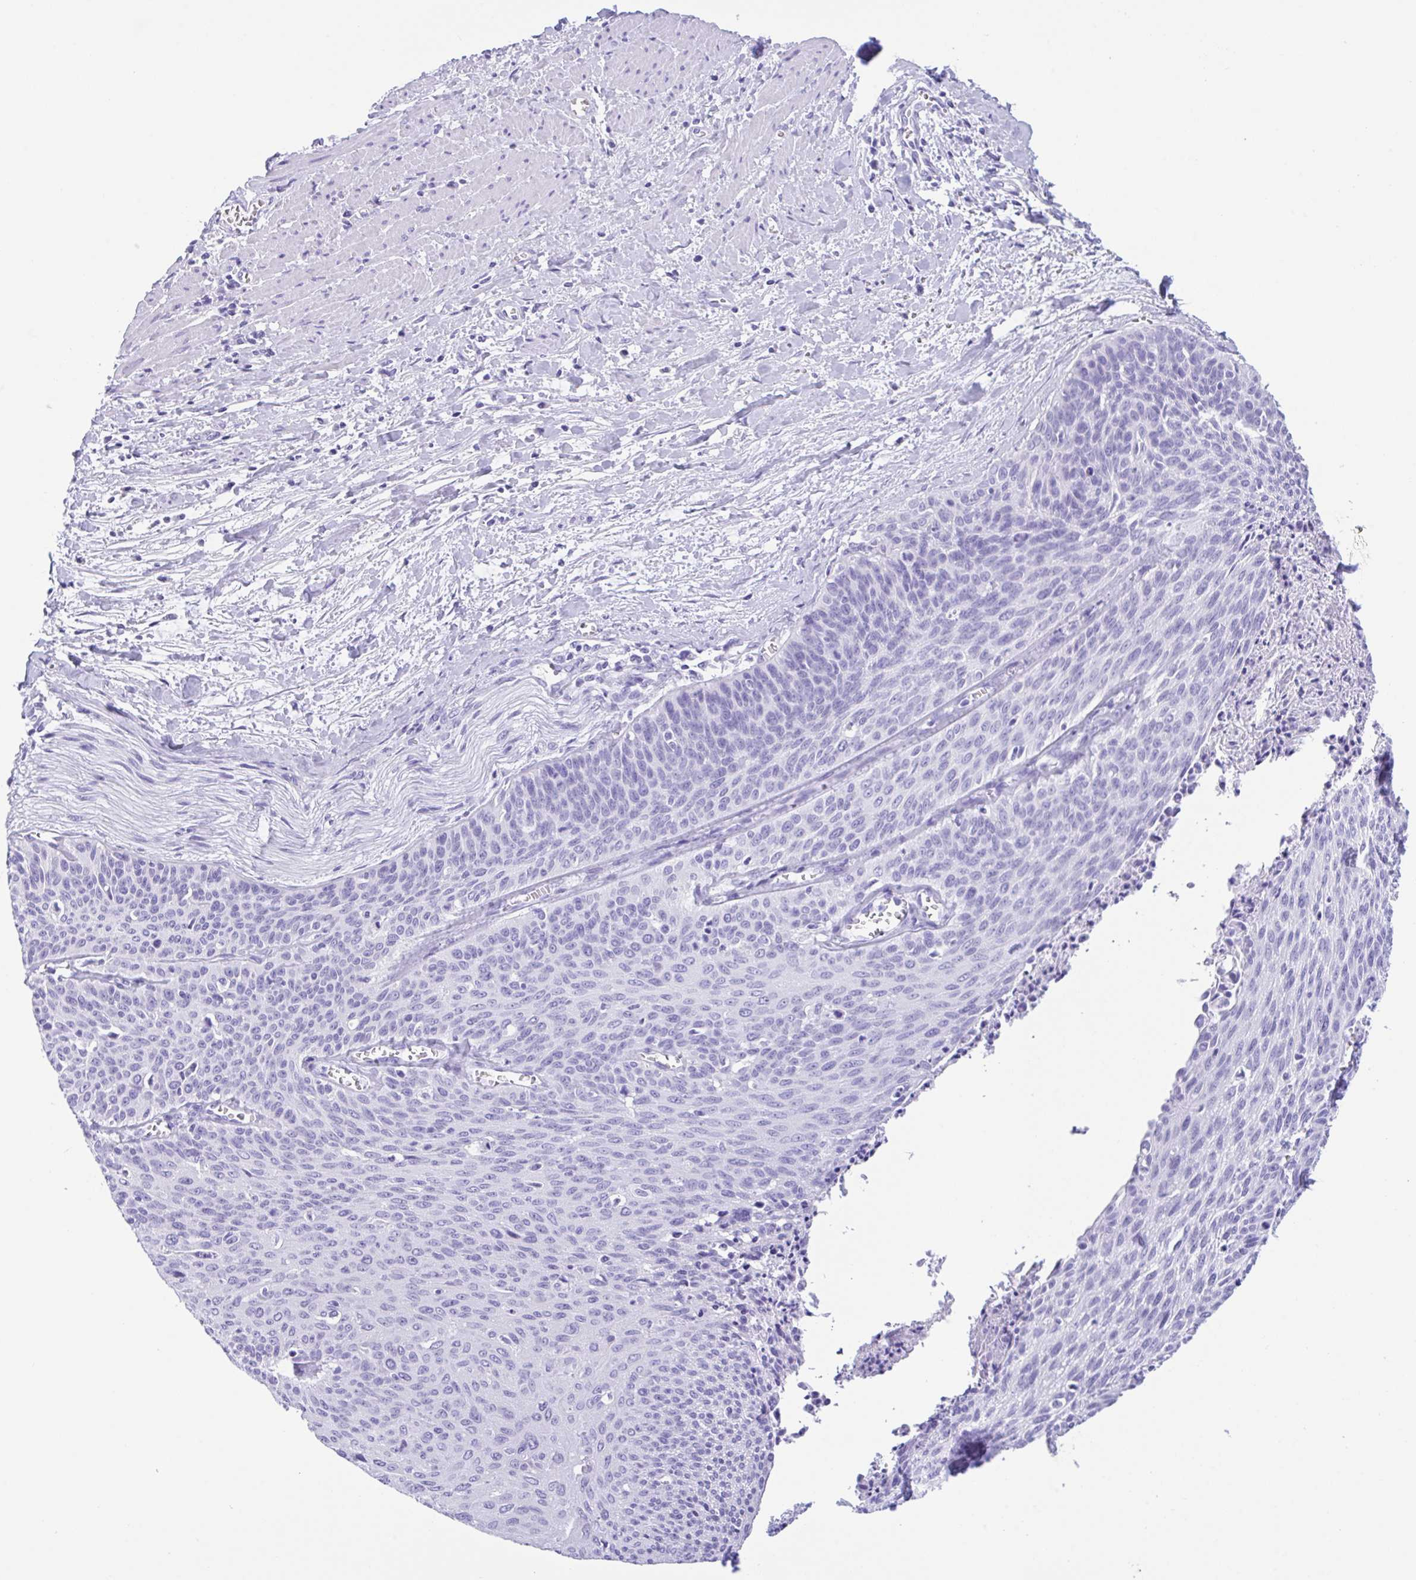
{"staining": {"intensity": "negative", "quantity": "none", "location": "none"}, "tissue": "cervical cancer", "cell_type": "Tumor cells", "image_type": "cancer", "snomed": [{"axis": "morphology", "description": "Squamous cell carcinoma, NOS"}, {"axis": "topography", "description": "Cervix"}], "caption": "DAB immunohistochemical staining of cervical squamous cell carcinoma displays no significant expression in tumor cells.", "gene": "CPA1", "patient": {"sex": "female", "age": 55}}